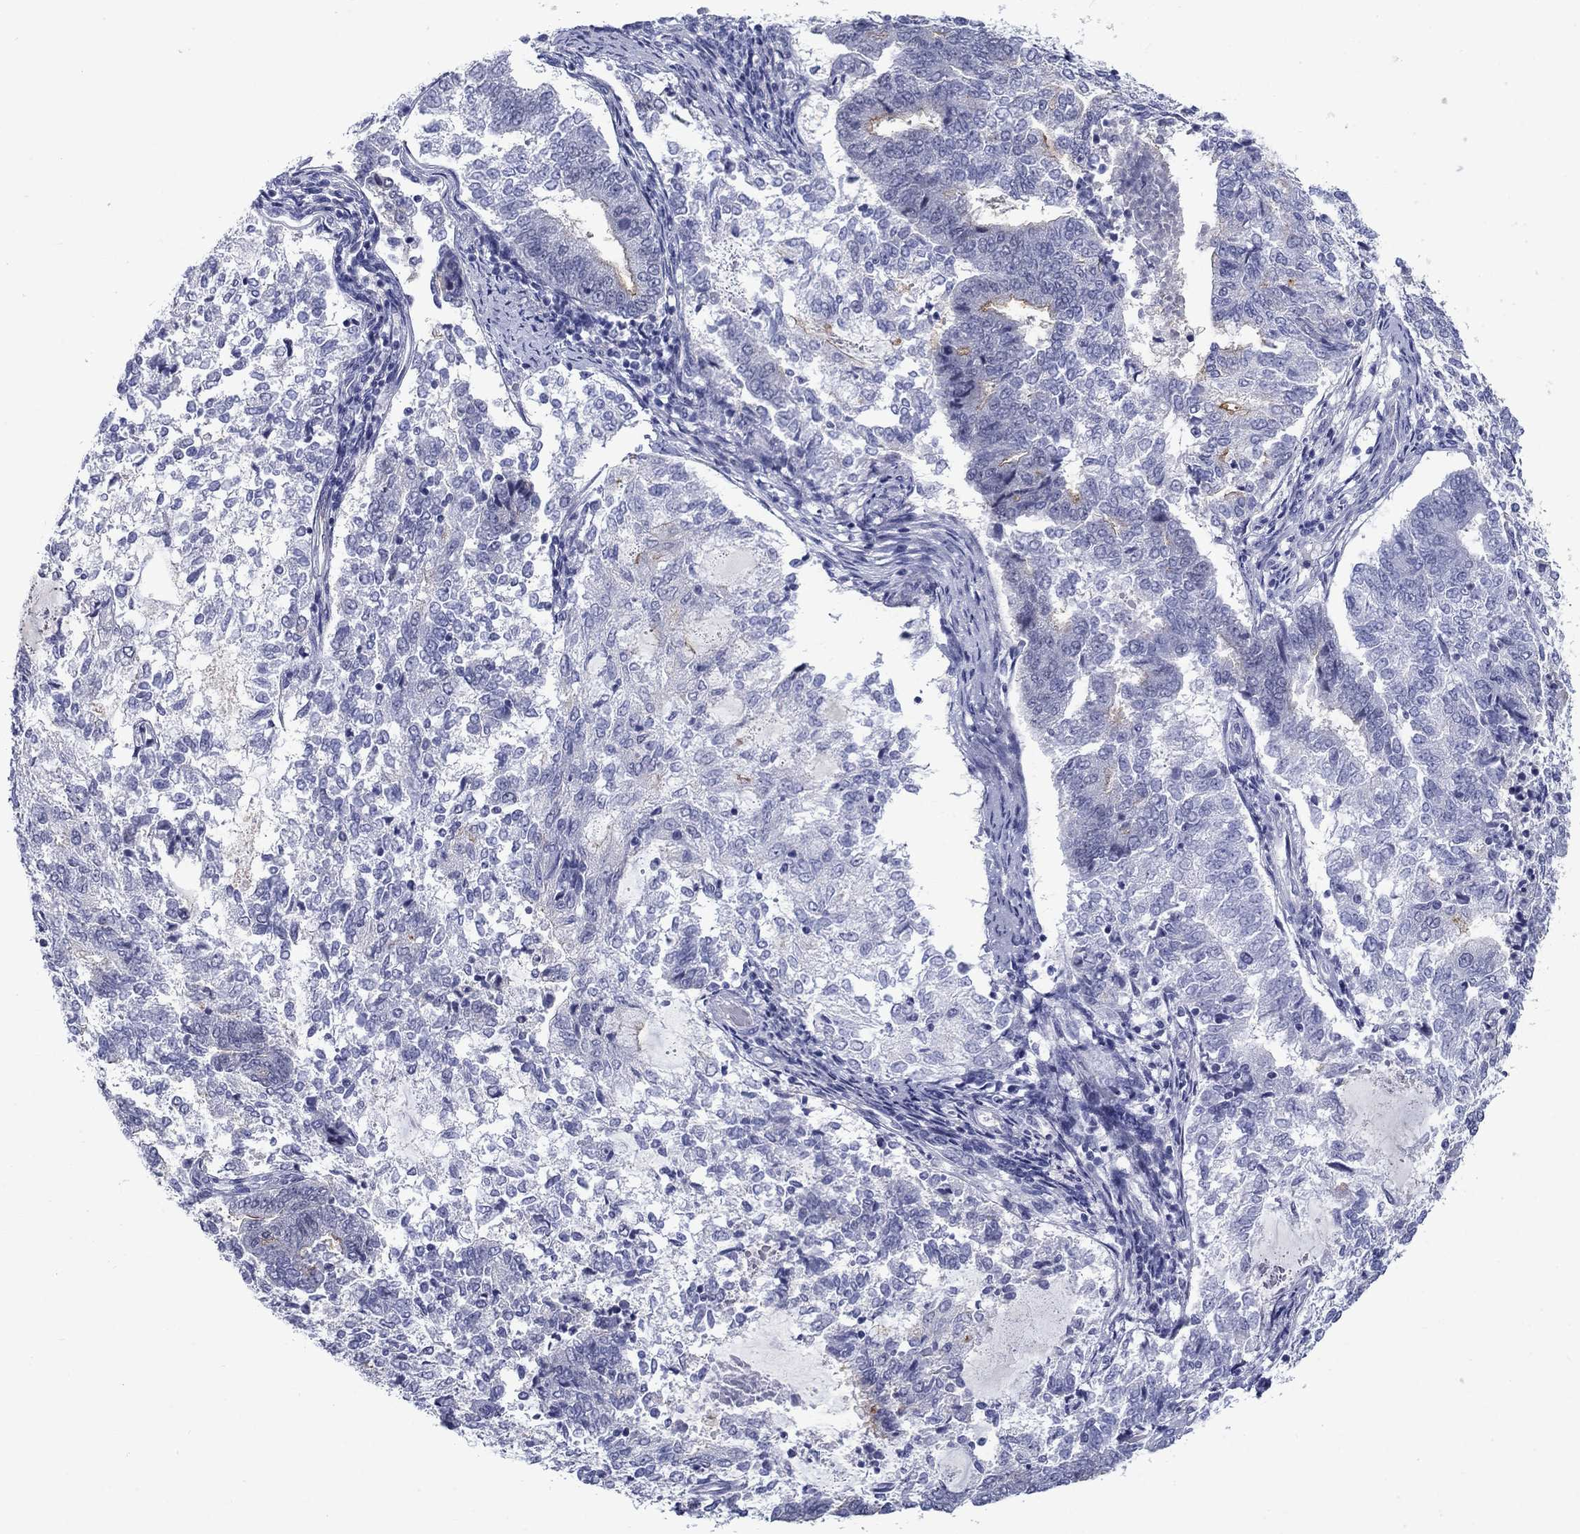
{"staining": {"intensity": "moderate", "quantity": "<25%", "location": "cytoplasmic/membranous"}, "tissue": "endometrial cancer", "cell_type": "Tumor cells", "image_type": "cancer", "snomed": [{"axis": "morphology", "description": "Adenocarcinoma, NOS"}, {"axis": "topography", "description": "Endometrium"}], "caption": "This is a photomicrograph of IHC staining of endometrial cancer (adenocarcinoma), which shows moderate staining in the cytoplasmic/membranous of tumor cells.", "gene": "C4orf19", "patient": {"sex": "female", "age": 65}}